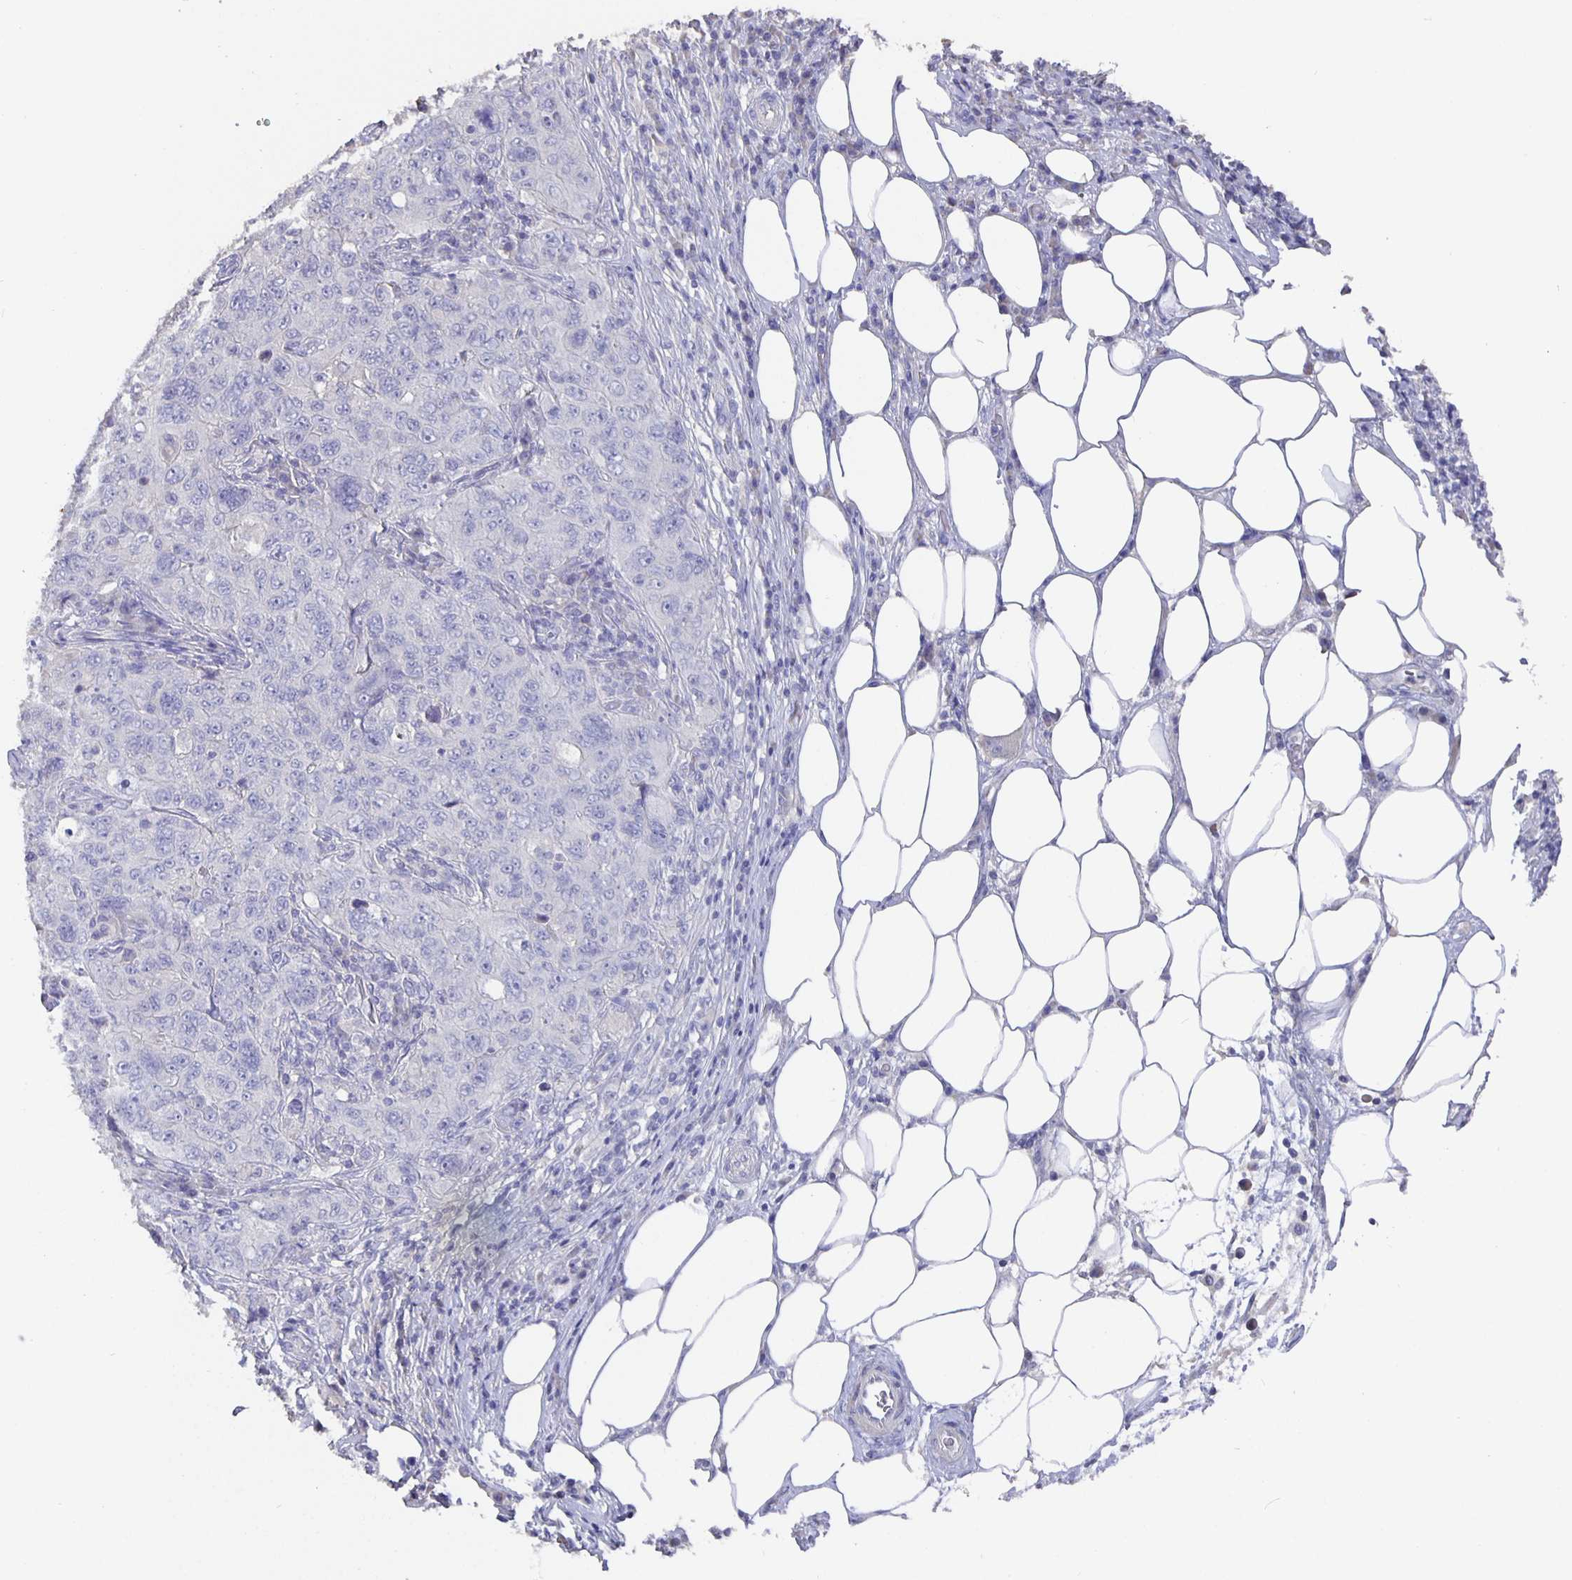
{"staining": {"intensity": "negative", "quantity": "none", "location": "none"}, "tissue": "pancreatic cancer", "cell_type": "Tumor cells", "image_type": "cancer", "snomed": [{"axis": "morphology", "description": "Adenocarcinoma, NOS"}, {"axis": "topography", "description": "Pancreas"}], "caption": "Immunohistochemistry image of neoplastic tissue: adenocarcinoma (pancreatic) stained with DAB (3,3'-diaminobenzidine) reveals no significant protein positivity in tumor cells.", "gene": "CFAP74", "patient": {"sex": "male", "age": 68}}